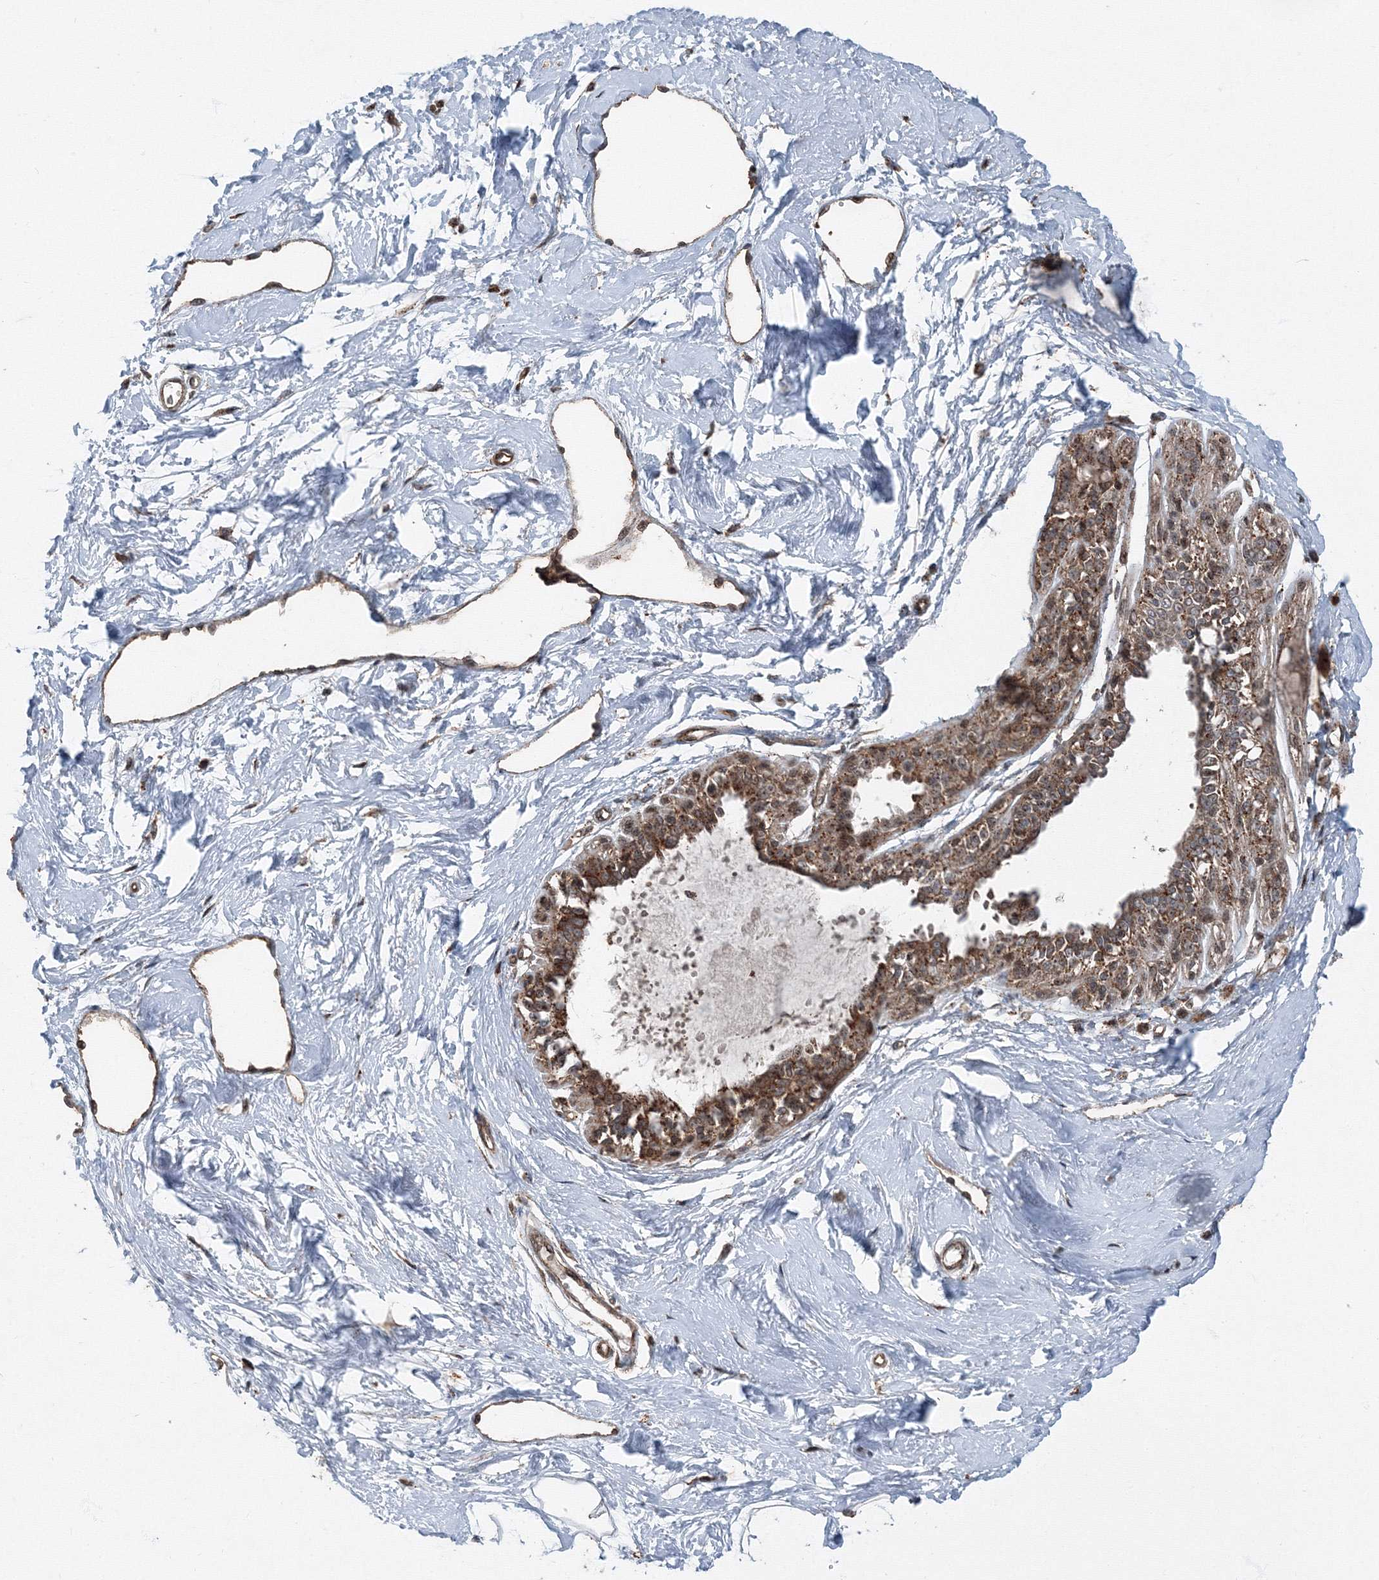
{"staining": {"intensity": "moderate", "quantity": ">75%", "location": "cytoplasmic/membranous"}, "tissue": "breast", "cell_type": "Adipocytes", "image_type": "normal", "snomed": [{"axis": "morphology", "description": "Normal tissue, NOS"}, {"axis": "topography", "description": "Breast"}], "caption": "Brown immunohistochemical staining in benign human breast reveals moderate cytoplasmic/membranous positivity in approximately >75% of adipocytes. (DAB IHC, brown staining for protein, blue staining for nuclei).", "gene": "AASDH", "patient": {"sex": "female", "age": 45}}